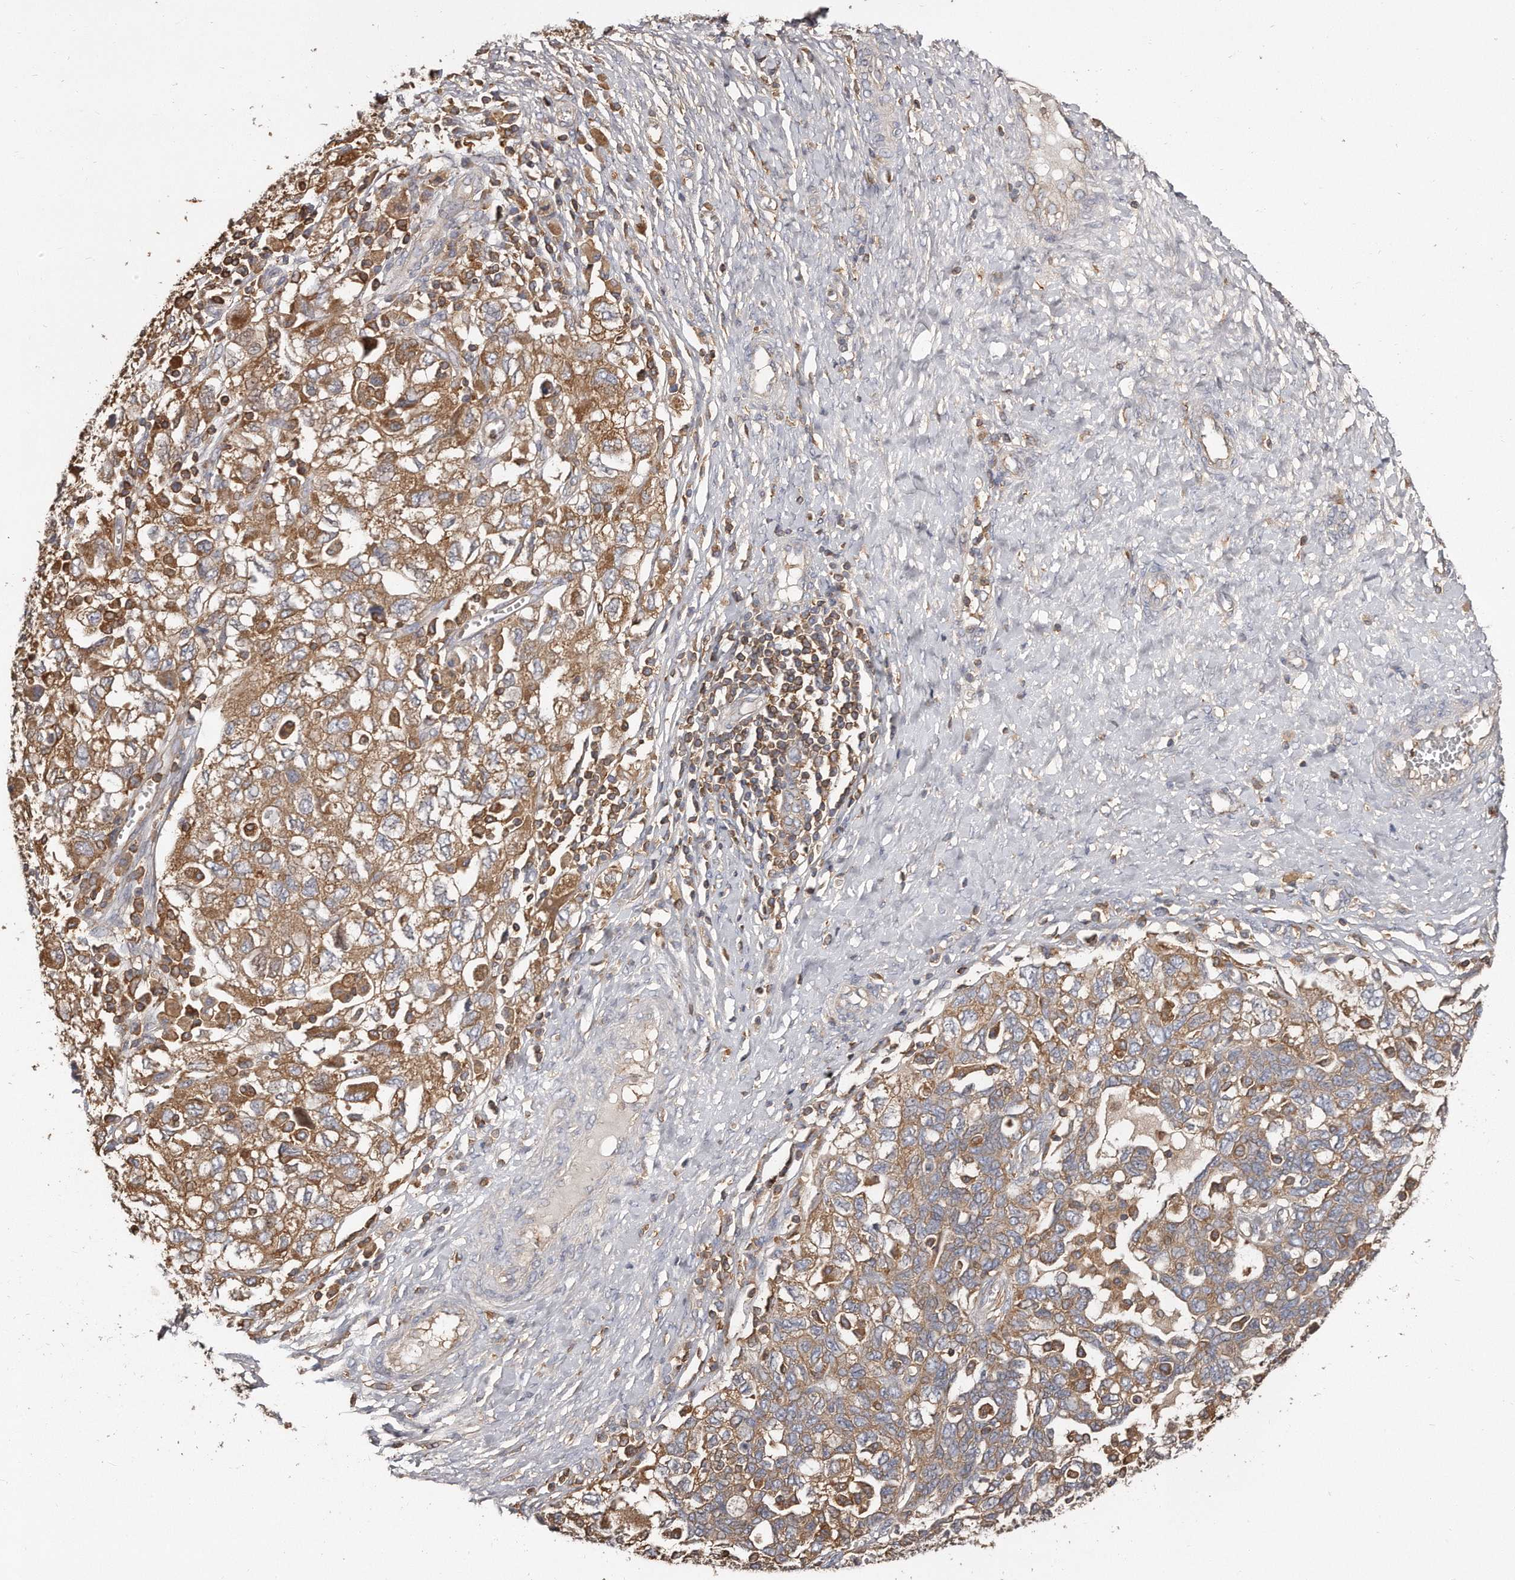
{"staining": {"intensity": "moderate", "quantity": ">75%", "location": "cytoplasmic/membranous"}, "tissue": "ovarian cancer", "cell_type": "Tumor cells", "image_type": "cancer", "snomed": [{"axis": "morphology", "description": "Carcinoma, NOS"}, {"axis": "morphology", "description": "Cystadenocarcinoma, serous, NOS"}, {"axis": "topography", "description": "Ovary"}], "caption": "This is a photomicrograph of IHC staining of serous cystadenocarcinoma (ovarian), which shows moderate positivity in the cytoplasmic/membranous of tumor cells.", "gene": "CAP1", "patient": {"sex": "female", "age": 69}}